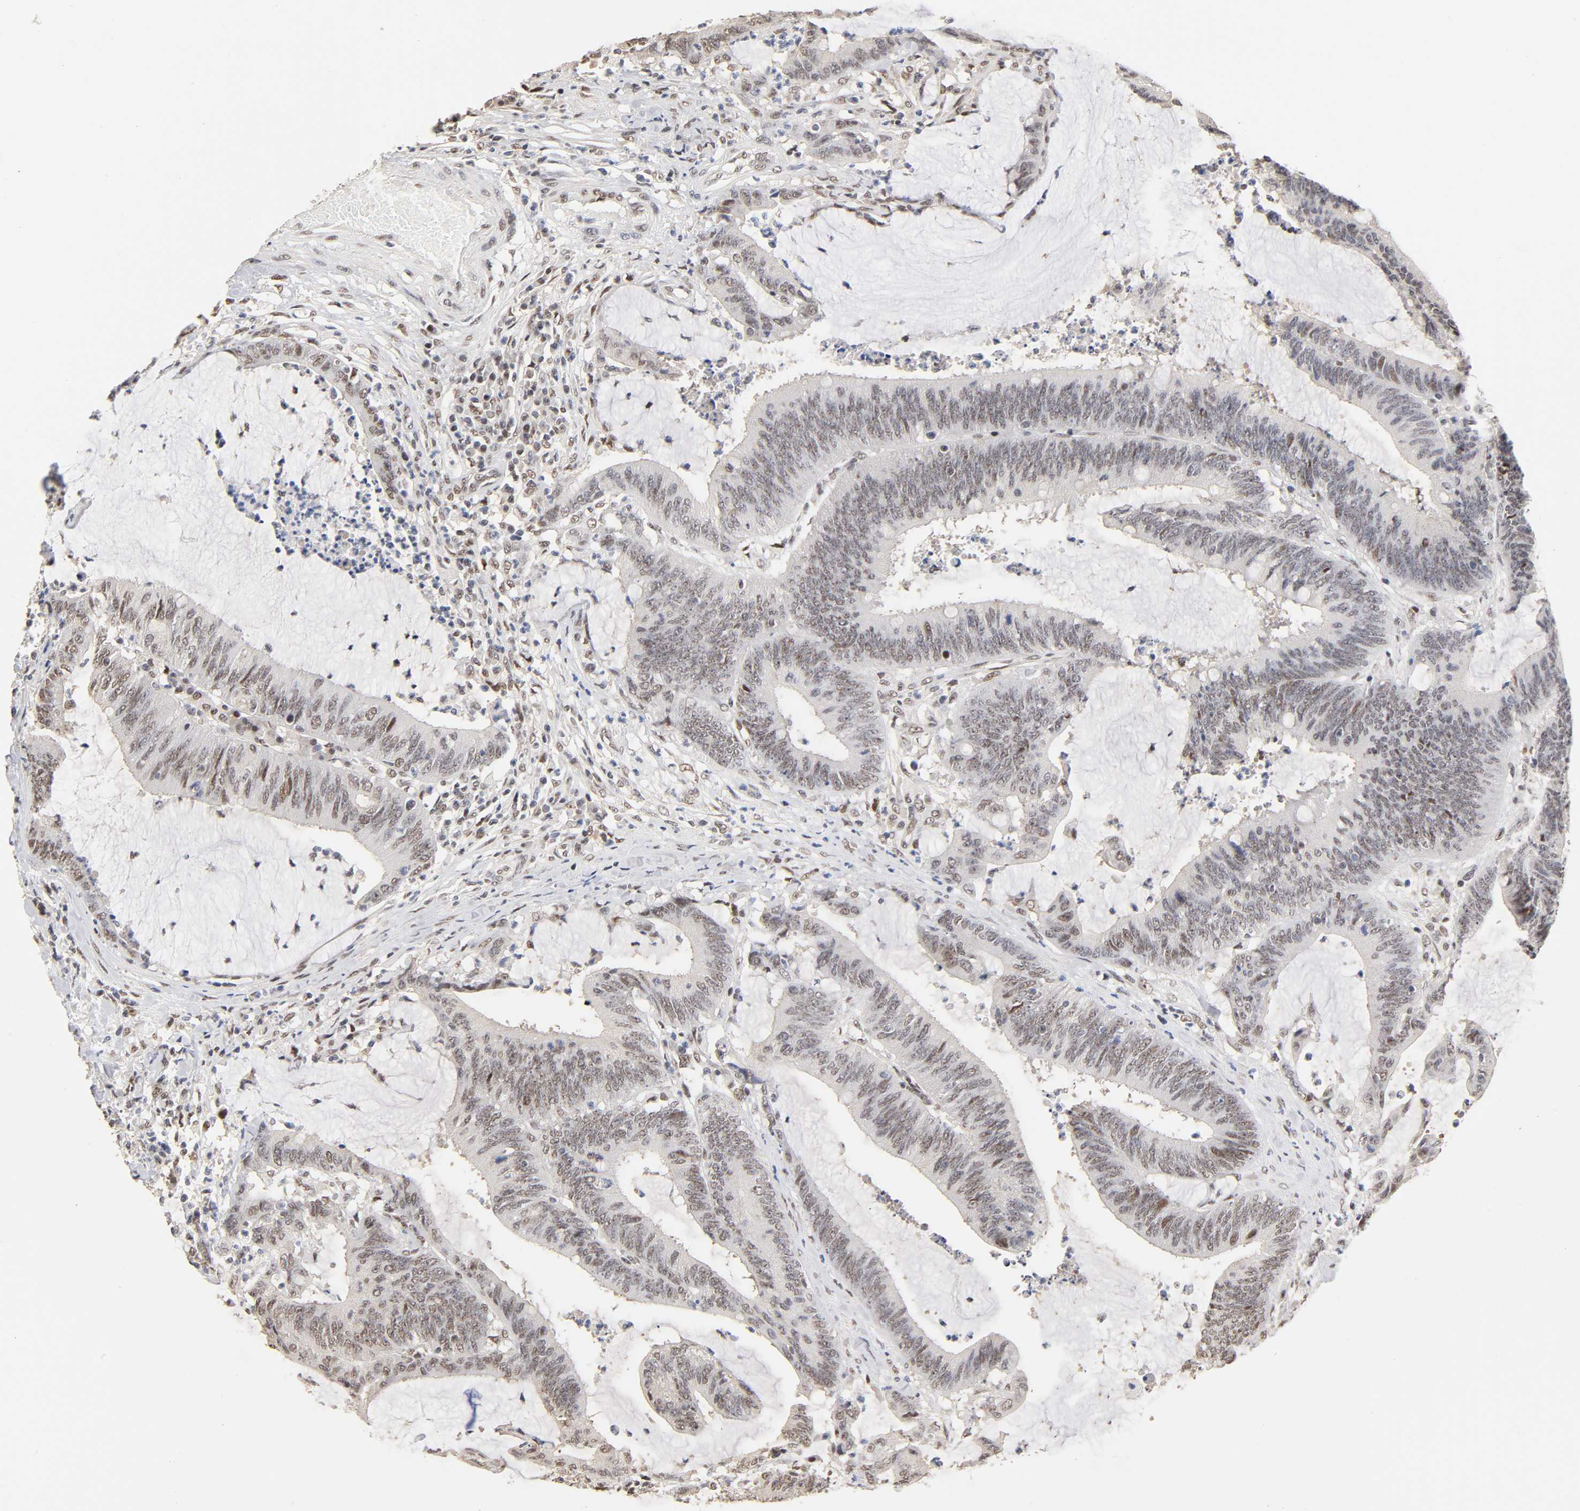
{"staining": {"intensity": "weak", "quantity": "25%-75%", "location": "nuclear"}, "tissue": "colorectal cancer", "cell_type": "Tumor cells", "image_type": "cancer", "snomed": [{"axis": "morphology", "description": "Adenocarcinoma, NOS"}, {"axis": "topography", "description": "Rectum"}], "caption": "Immunohistochemistry of human adenocarcinoma (colorectal) exhibits low levels of weak nuclear positivity in approximately 25%-75% of tumor cells.", "gene": "TP53RK", "patient": {"sex": "female", "age": 66}}